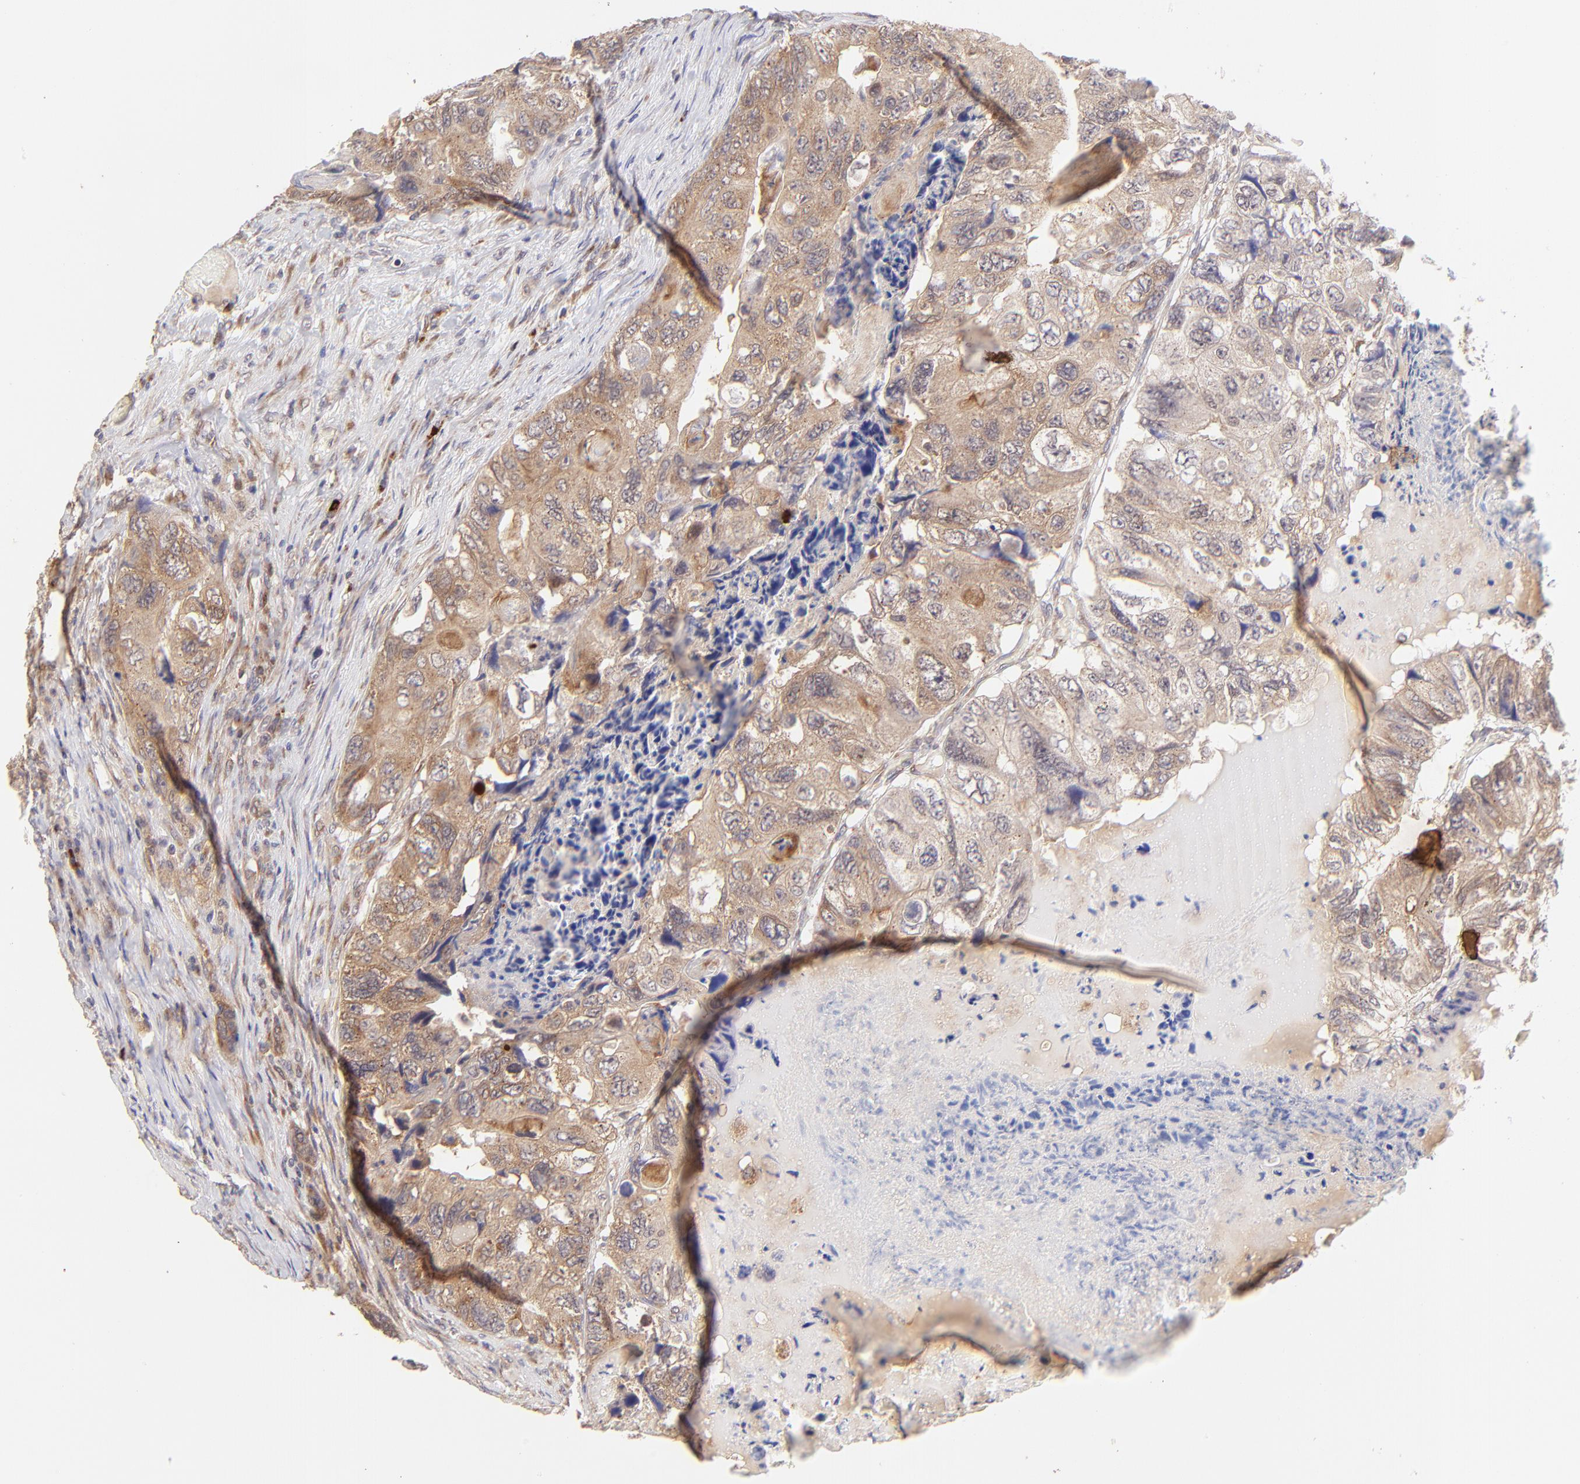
{"staining": {"intensity": "moderate", "quantity": ">75%", "location": "cytoplasmic/membranous"}, "tissue": "colorectal cancer", "cell_type": "Tumor cells", "image_type": "cancer", "snomed": [{"axis": "morphology", "description": "Adenocarcinoma, NOS"}, {"axis": "topography", "description": "Rectum"}], "caption": "Immunohistochemistry photomicrograph of human adenocarcinoma (colorectal) stained for a protein (brown), which demonstrates medium levels of moderate cytoplasmic/membranous staining in about >75% of tumor cells.", "gene": "TNRC6B", "patient": {"sex": "female", "age": 82}}